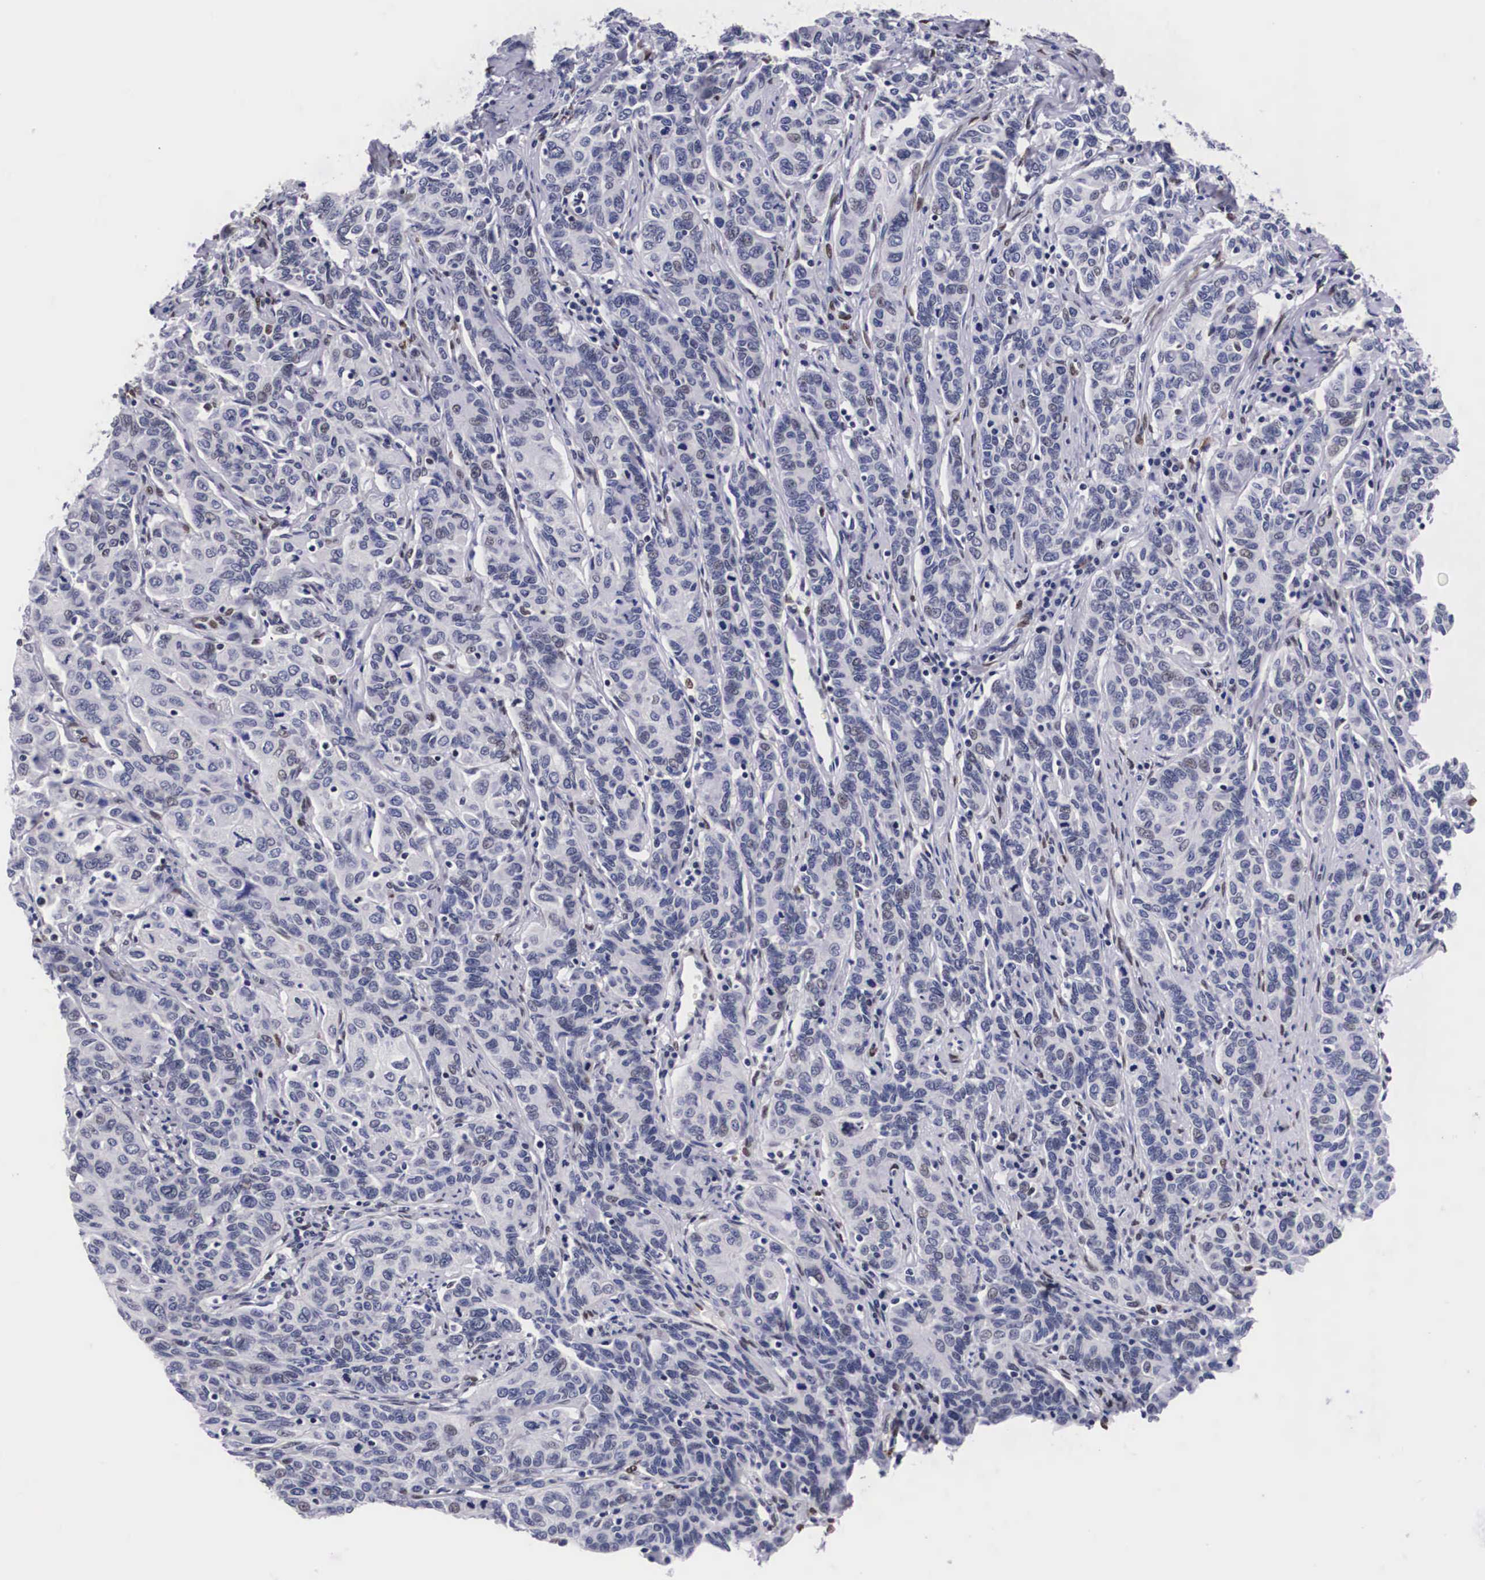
{"staining": {"intensity": "moderate", "quantity": "<25%", "location": "nuclear"}, "tissue": "cervical cancer", "cell_type": "Tumor cells", "image_type": "cancer", "snomed": [{"axis": "morphology", "description": "Squamous cell carcinoma, NOS"}, {"axis": "topography", "description": "Cervix"}], "caption": "Cervical cancer (squamous cell carcinoma) tissue demonstrates moderate nuclear positivity in about <25% of tumor cells", "gene": "KHDRBS3", "patient": {"sex": "female", "age": 38}}